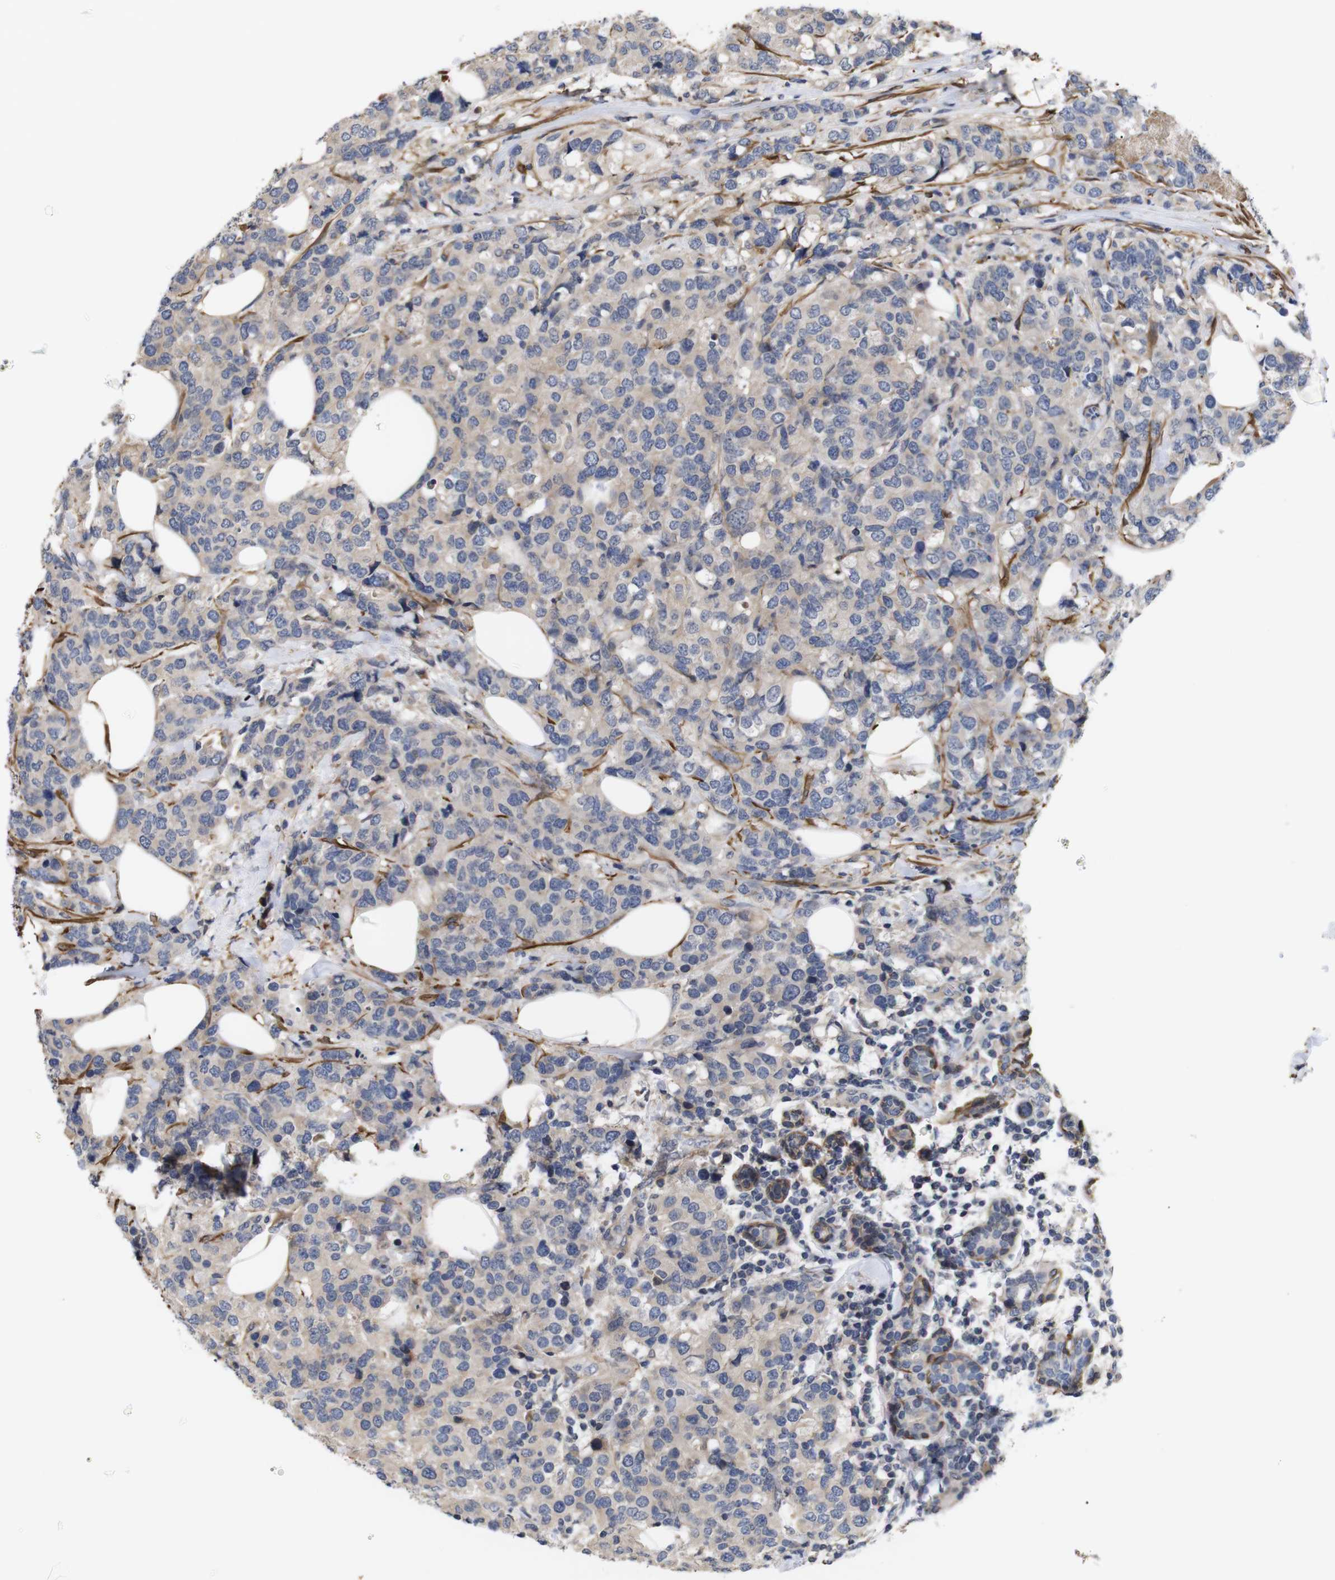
{"staining": {"intensity": "negative", "quantity": "none", "location": "none"}, "tissue": "breast cancer", "cell_type": "Tumor cells", "image_type": "cancer", "snomed": [{"axis": "morphology", "description": "Lobular carcinoma"}, {"axis": "topography", "description": "Breast"}], "caption": "IHC micrograph of human breast lobular carcinoma stained for a protein (brown), which demonstrates no positivity in tumor cells.", "gene": "PDLIM5", "patient": {"sex": "female", "age": 59}}